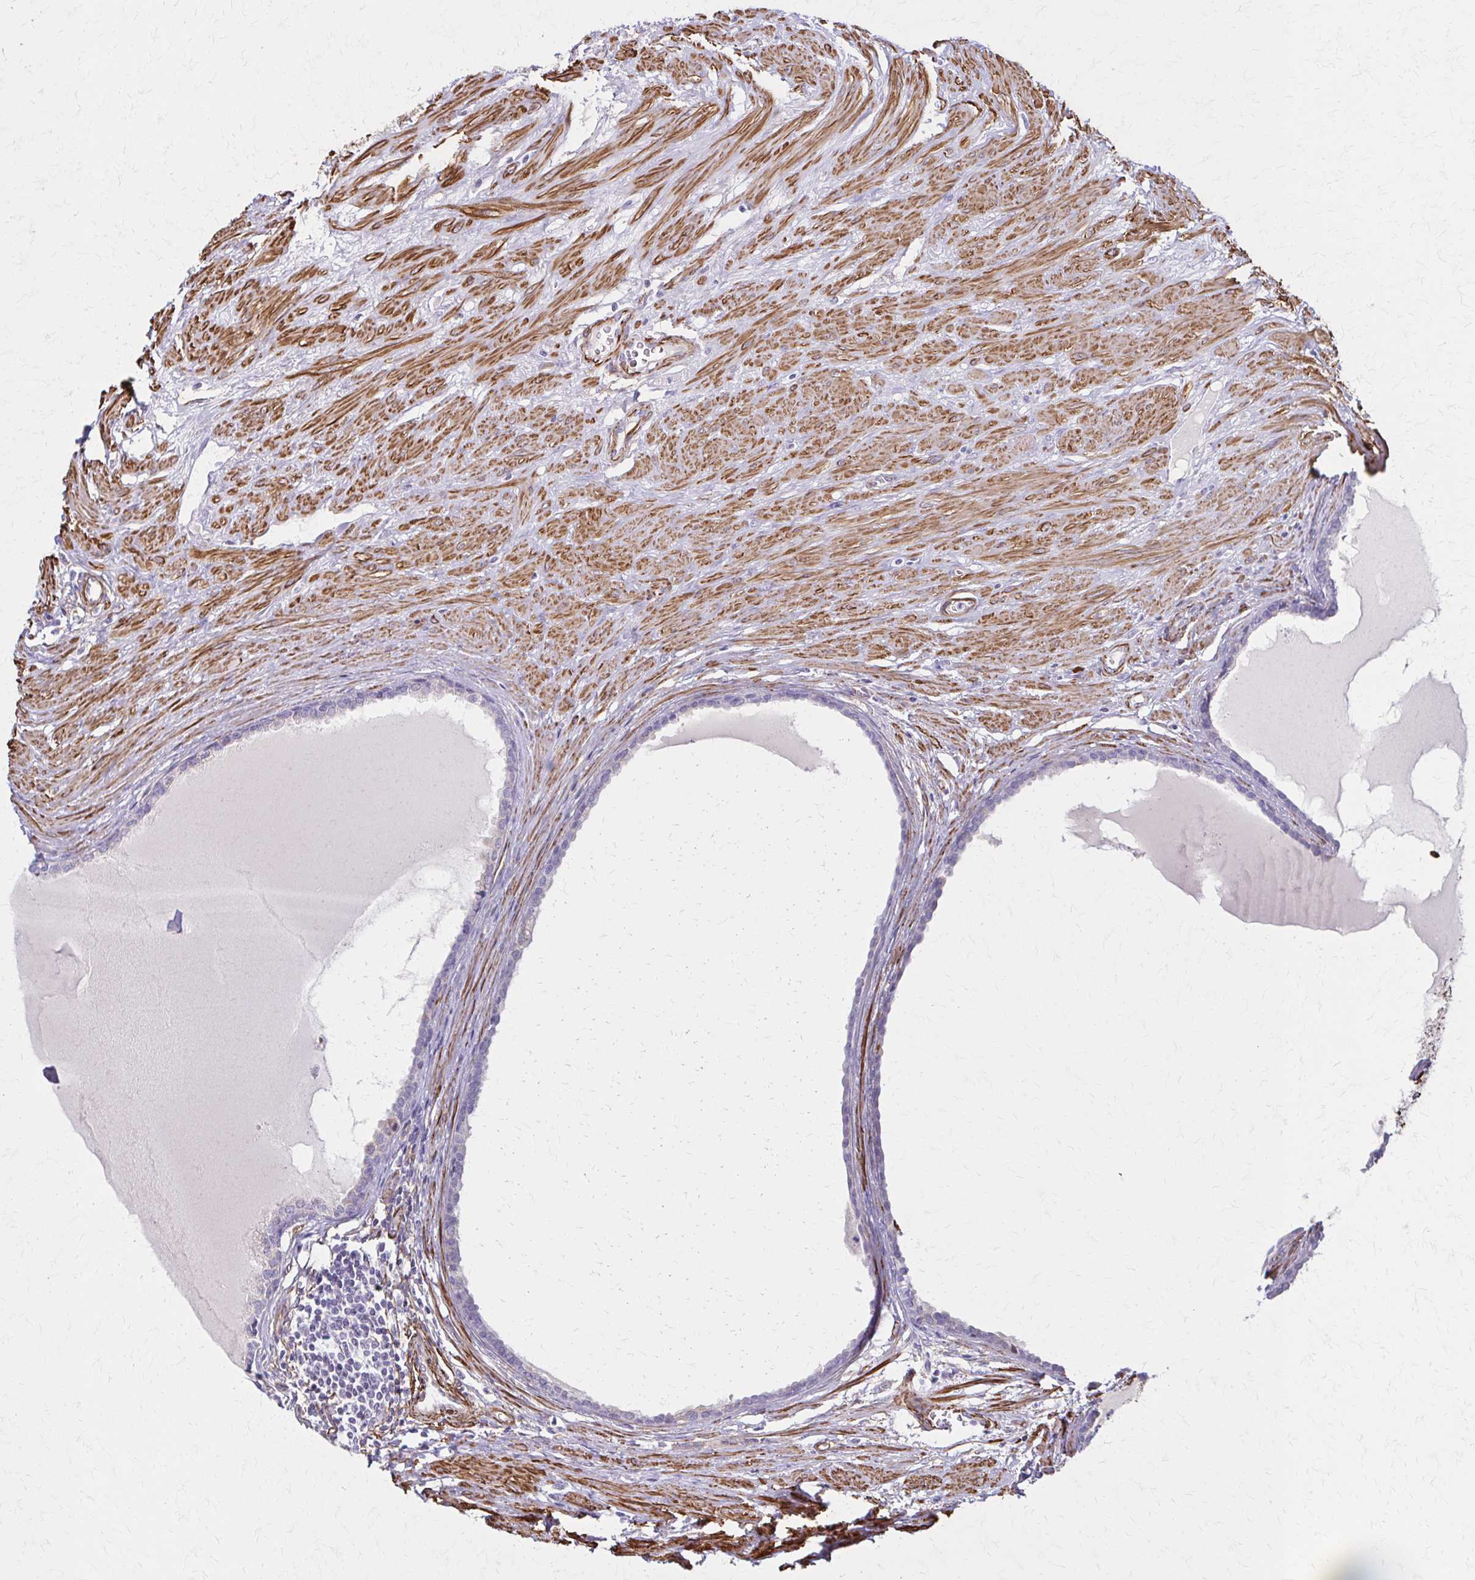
{"staining": {"intensity": "negative", "quantity": "none", "location": "none"}, "tissue": "prostate", "cell_type": "Glandular cells", "image_type": "normal", "snomed": [{"axis": "morphology", "description": "Normal tissue, NOS"}, {"axis": "topography", "description": "Prostate"}, {"axis": "topography", "description": "Peripheral nerve tissue"}], "caption": "A histopathology image of prostate stained for a protein displays no brown staining in glandular cells. (DAB IHC, high magnification).", "gene": "TIMMDC1", "patient": {"sex": "male", "age": 55}}